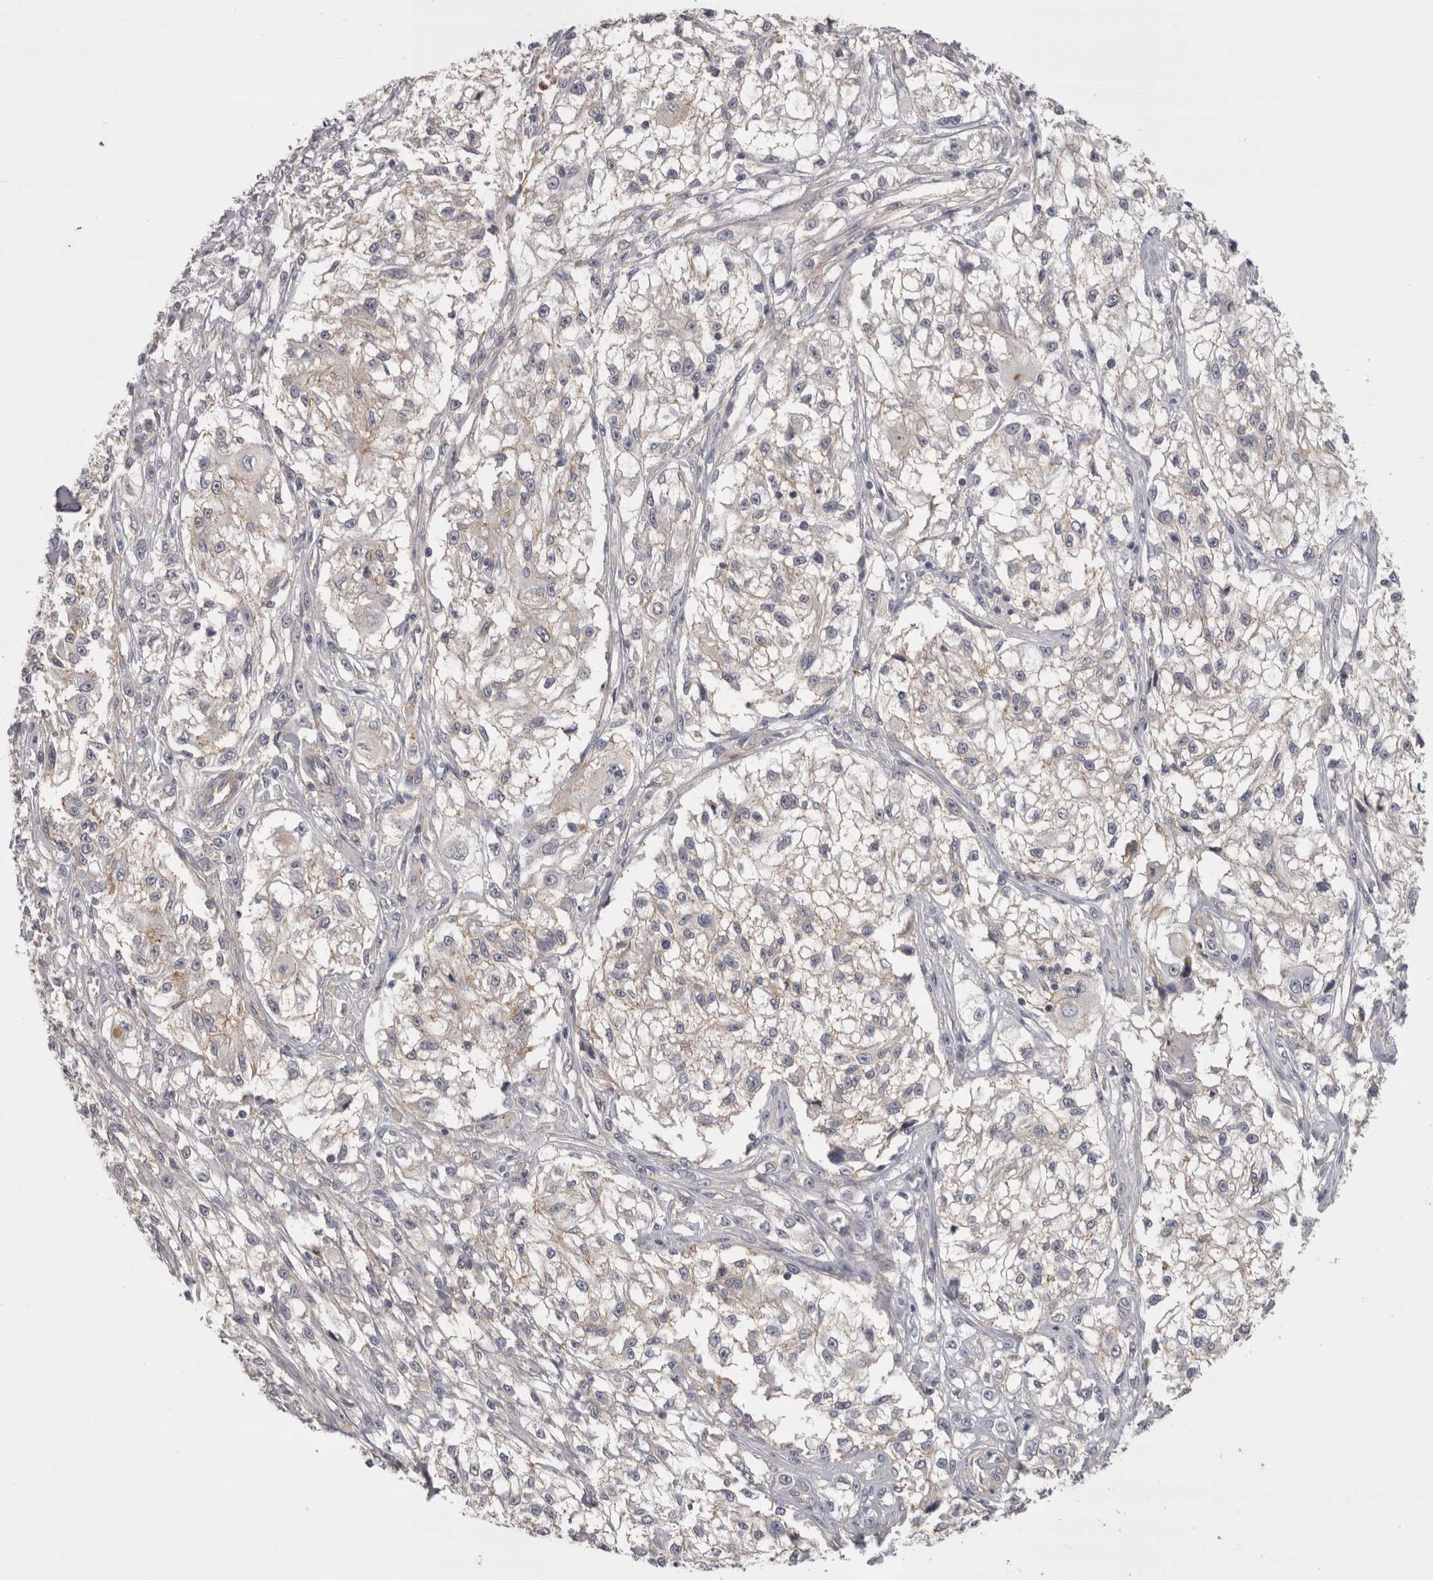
{"staining": {"intensity": "negative", "quantity": "none", "location": "none"}, "tissue": "melanoma", "cell_type": "Tumor cells", "image_type": "cancer", "snomed": [{"axis": "morphology", "description": "Malignant melanoma, NOS"}, {"axis": "topography", "description": "Skin of head"}], "caption": "Malignant melanoma was stained to show a protein in brown. There is no significant staining in tumor cells.", "gene": "LYZL6", "patient": {"sex": "male", "age": 83}}